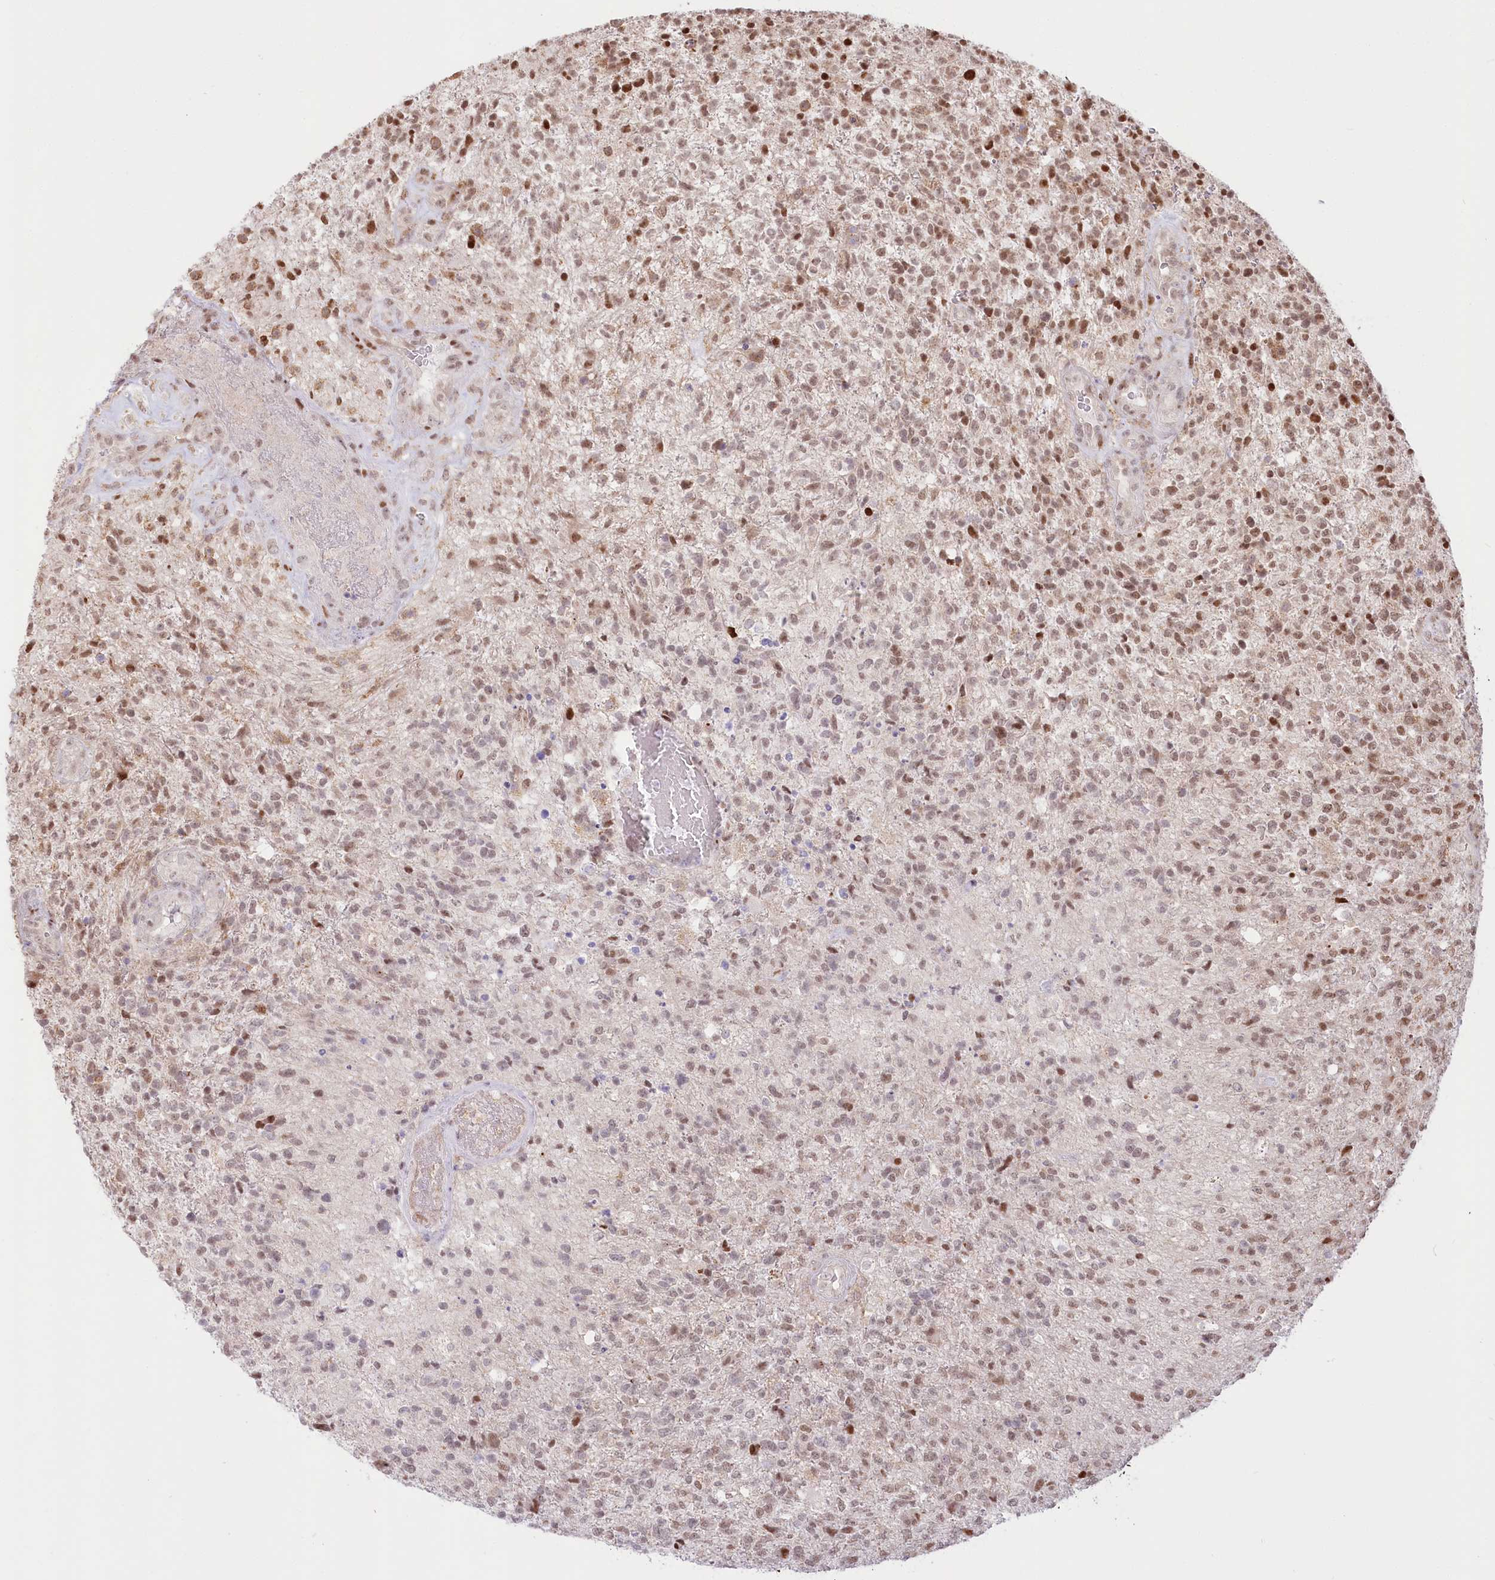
{"staining": {"intensity": "moderate", "quantity": "25%-75%", "location": "nuclear"}, "tissue": "glioma", "cell_type": "Tumor cells", "image_type": "cancer", "snomed": [{"axis": "morphology", "description": "Glioma, malignant, High grade"}, {"axis": "topography", "description": "Brain"}], "caption": "A high-resolution micrograph shows IHC staining of high-grade glioma (malignant), which displays moderate nuclear staining in about 25%-75% of tumor cells. The protein is shown in brown color, while the nuclei are stained blue.", "gene": "PYURF", "patient": {"sex": "male", "age": 56}}